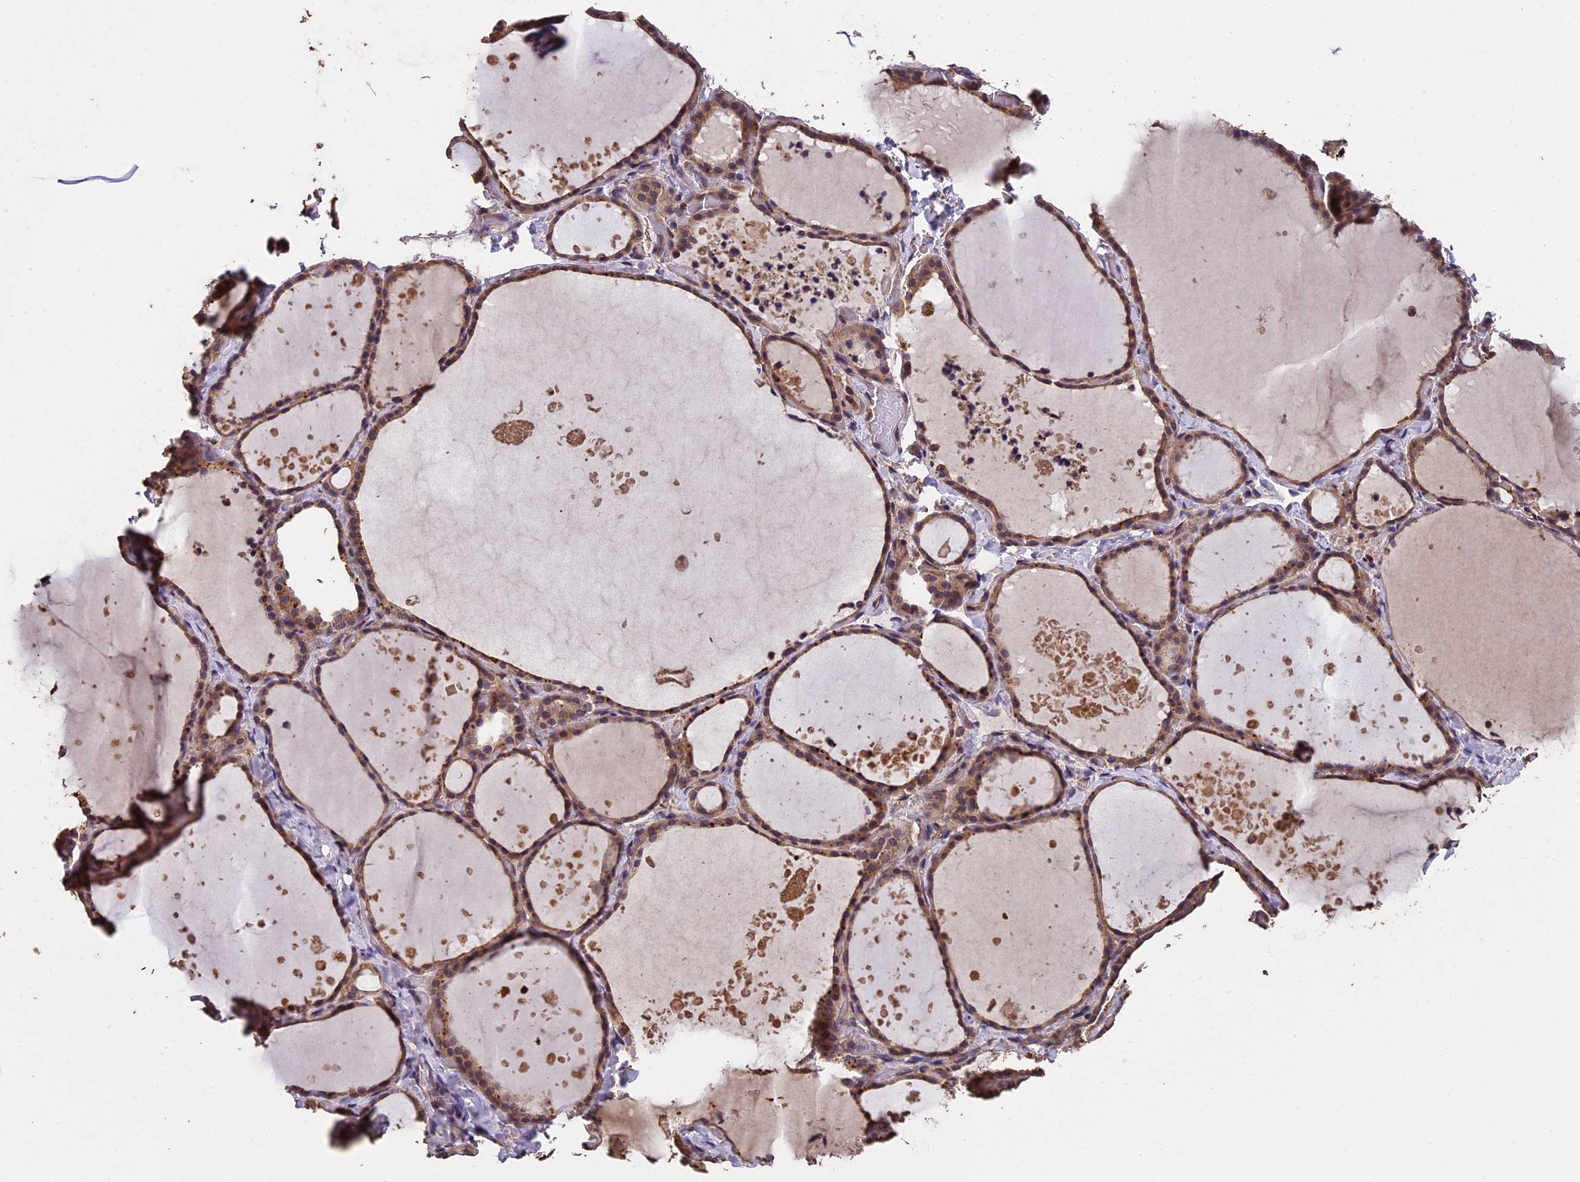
{"staining": {"intensity": "moderate", "quantity": ">75%", "location": "cytoplasmic/membranous,nuclear"}, "tissue": "thyroid gland", "cell_type": "Glandular cells", "image_type": "normal", "snomed": [{"axis": "morphology", "description": "Normal tissue, NOS"}, {"axis": "topography", "description": "Thyroid gland"}], "caption": "Immunohistochemical staining of unremarkable human thyroid gland exhibits >75% levels of moderate cytoplasmic/membranous,nuclear protein staining in about >75% of glandular cells.", "gene": "CHD9", "patient": {"sex": "female", "age": 44}}